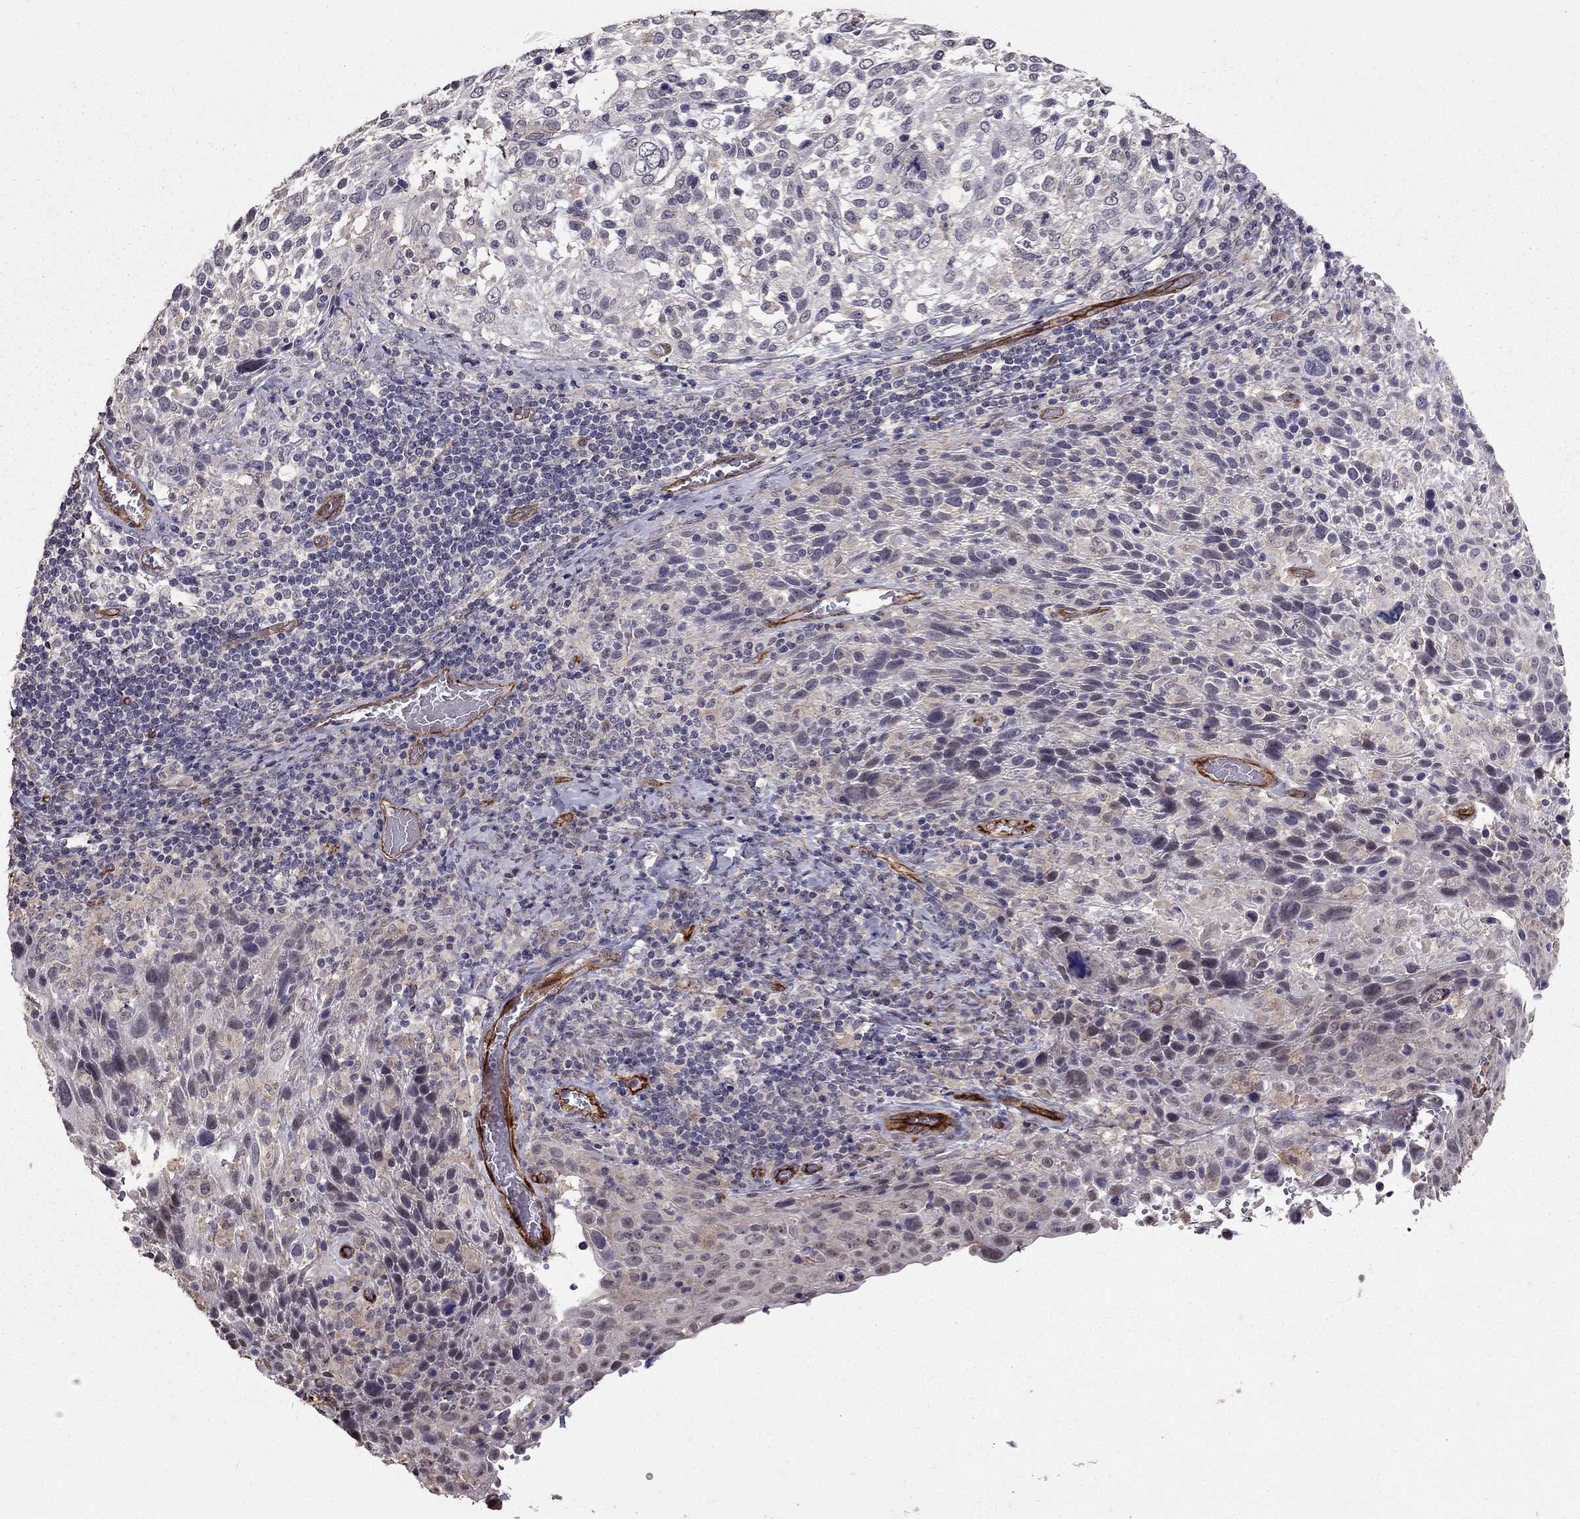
{"staining": {"intensity": "negative", "quantity": "none", "location": "none"}, "tissue": "cervical cancer", "cell_type": "Tumor cells", "image_type": "cancer", "snomed": [{"axis": "morphology", "description": "Squamous cell carcinoma, NOS"}, {"axis": "topography", "description": "Cervix"}], "caption": "A micrograph of human cervical cancer (squamous cell carcinoma) is negative for staining in tumor cells.", "gene": "RASIP1", "patient": {"sex": "female", "age": 61}}